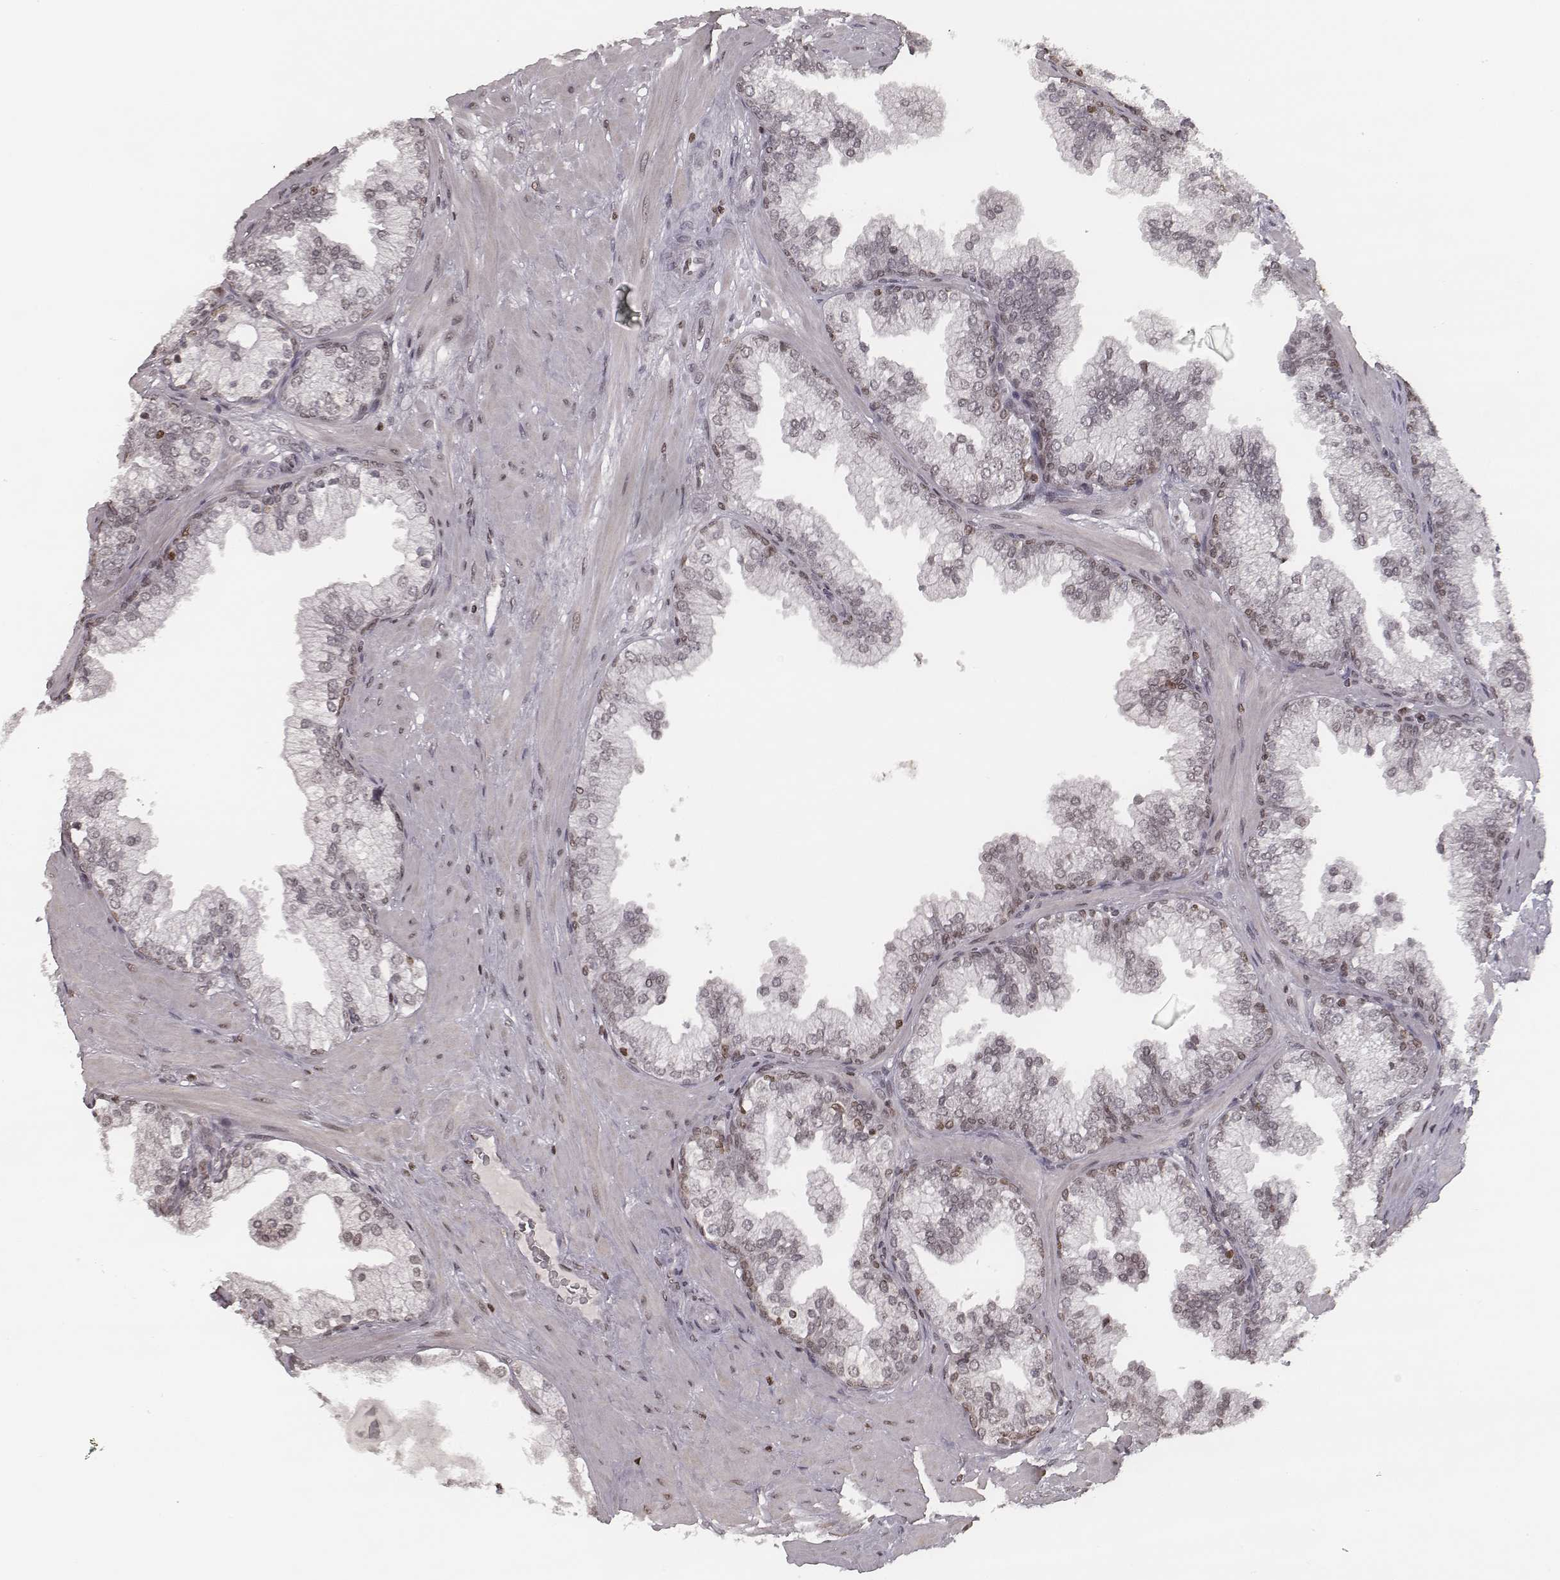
{"staining": {"intensity": "moderate", "quantity": "<25%", "location": "nuclear"}, "tissue": "prostate", "cell_type": "Glandular cells", "image_type": "normal", "snomed": [{"axis": "morphology", "description": "Normal tissue, NOS"}, {"axis": "topography", "description": "Prostate"}, {"axis": "topography", "description": "Peripheral nerve tissue"}], "caption": "IHC image of benign human prostate stained for a protein (brown), which exhibits low levels of moderate nuclear staining in approximately <25% of glandular cells.", "gene": "HMGA2", "patient": {"sex": "male", "age": 61}}